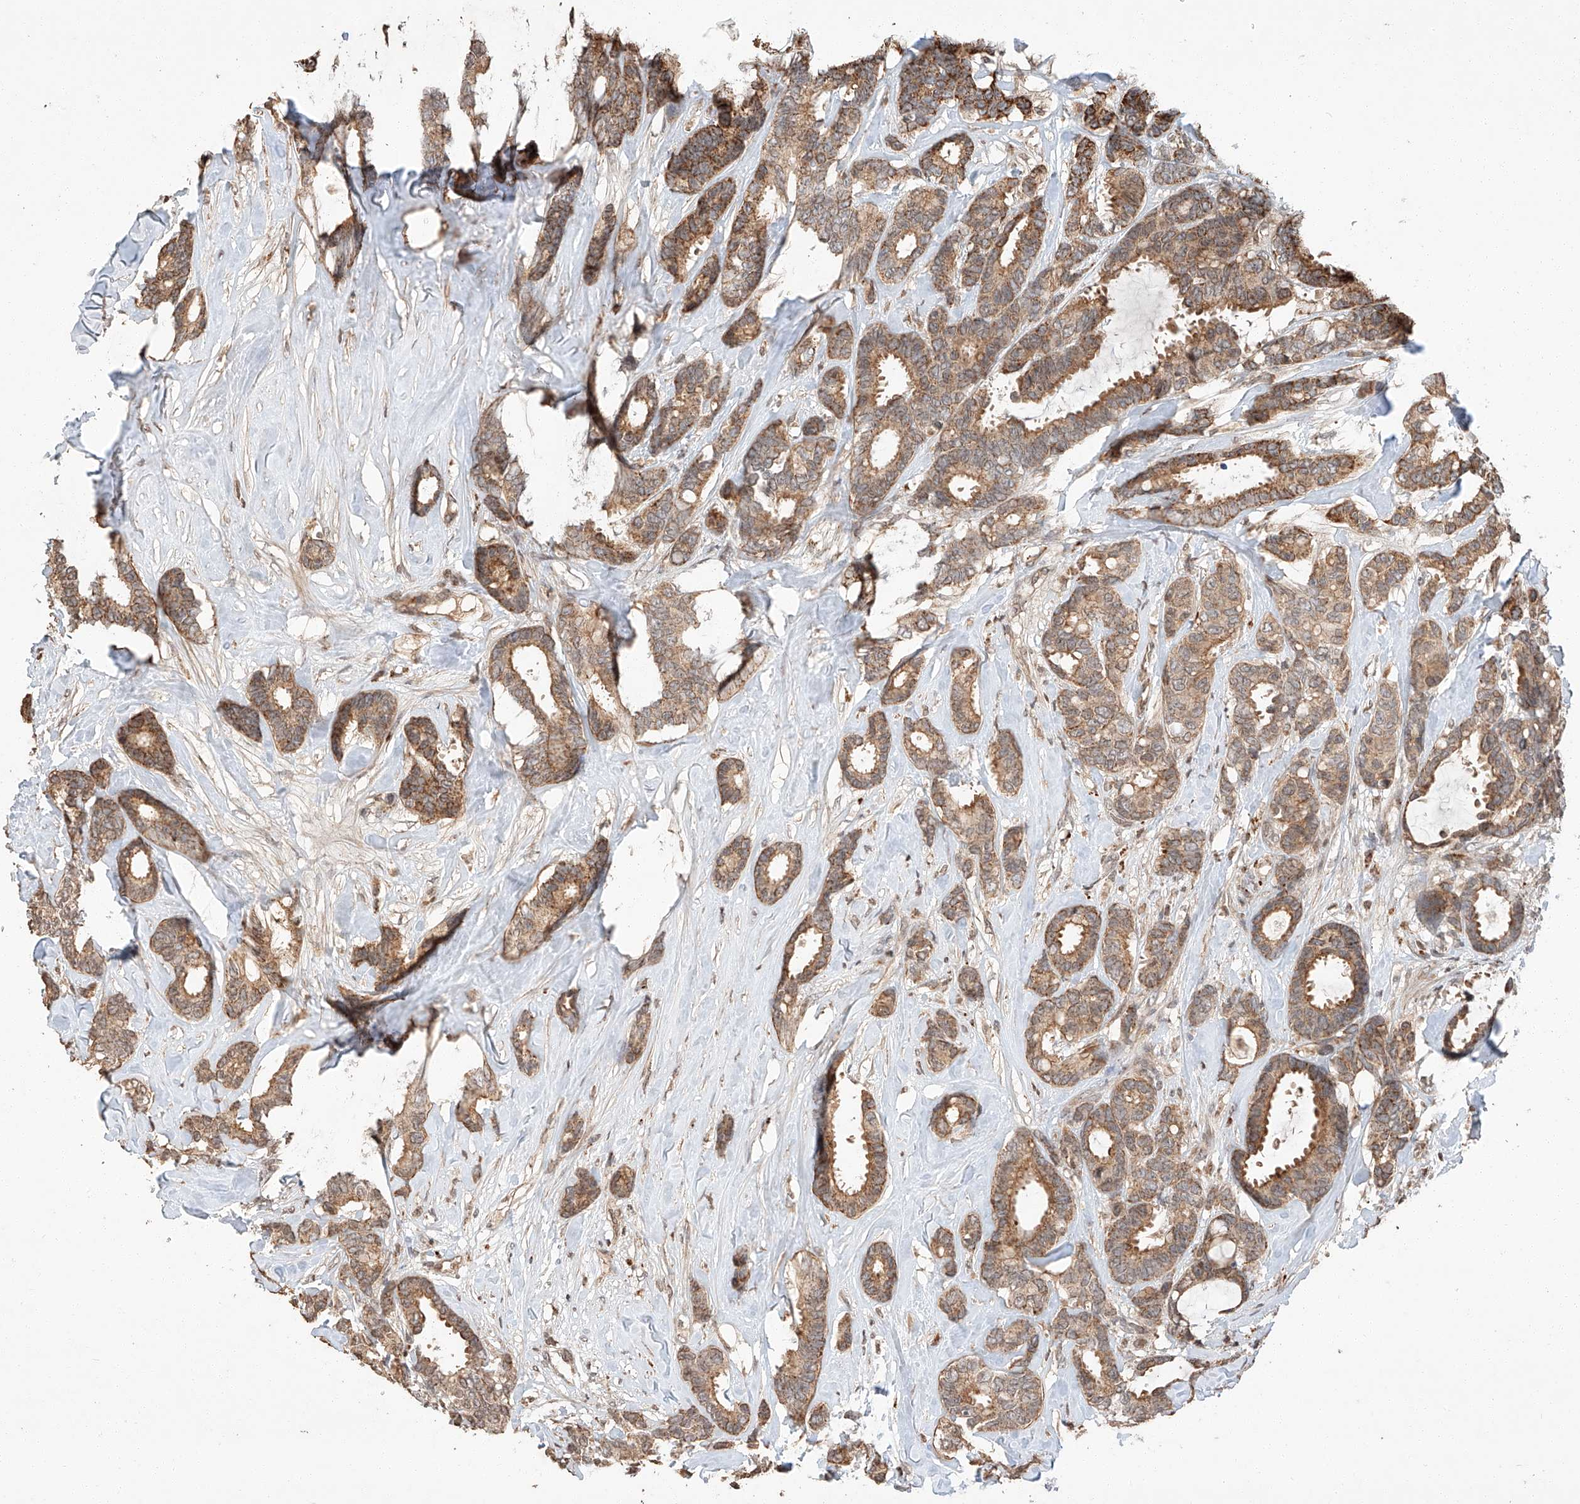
{"staining": {"intensity": "moderate", "quantity": ">75%", "location": "cytoplasmic/membranous"}, "tissue": "breast cancer", "cell_type": "Tumor cells", "image_type": "cancer", "snomed": [{"axis": "morphology", "description": "Duct carcinoma"}, {"axis": "topography", "description": "Breast"}], "caption": "Human breast invasive ductal carcinoma stained for a protein (brown) exhibits moderate cytoplasmic/membranous positive staining in approximately >75% of tumor cells.", "gene": "ARHGAP33", "patient": {"sex": "female", "age": 87}}